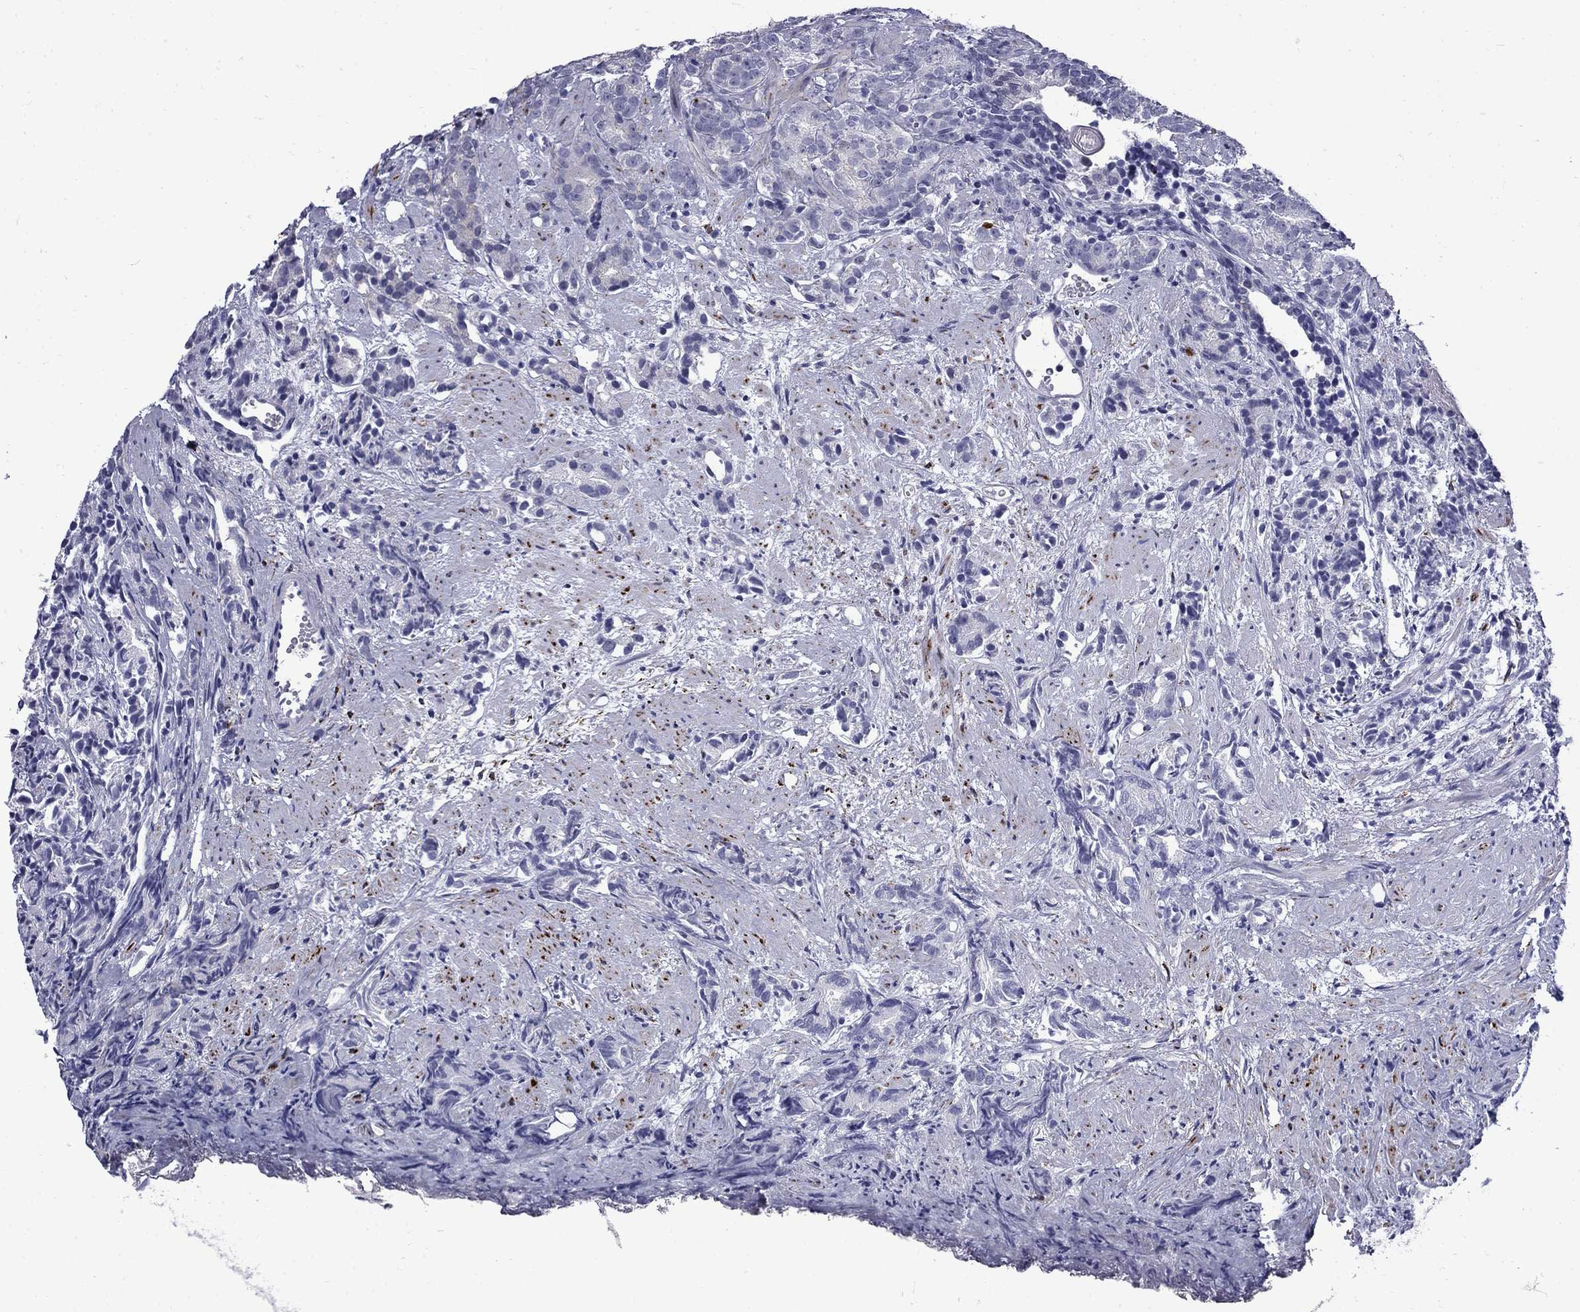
{"staining": {"intensity": "negative", "quantity": "none", "location": "none"}, "tissue": "prostate cancer", "cell_type": "Tumor cells", "image_type": "cancer", "snomed": [{"axis": "morphology", "description": "Adenocarcinoma, High grade"}, {"axis": "topography", "description": "Prostate"}], "caption": "The histopathology image displays no significant expression in tumor cells of high-grade adenocarcinoma (prostate).", "gene": "MGARP", "patient": {"sex": "male", "age": 90}}